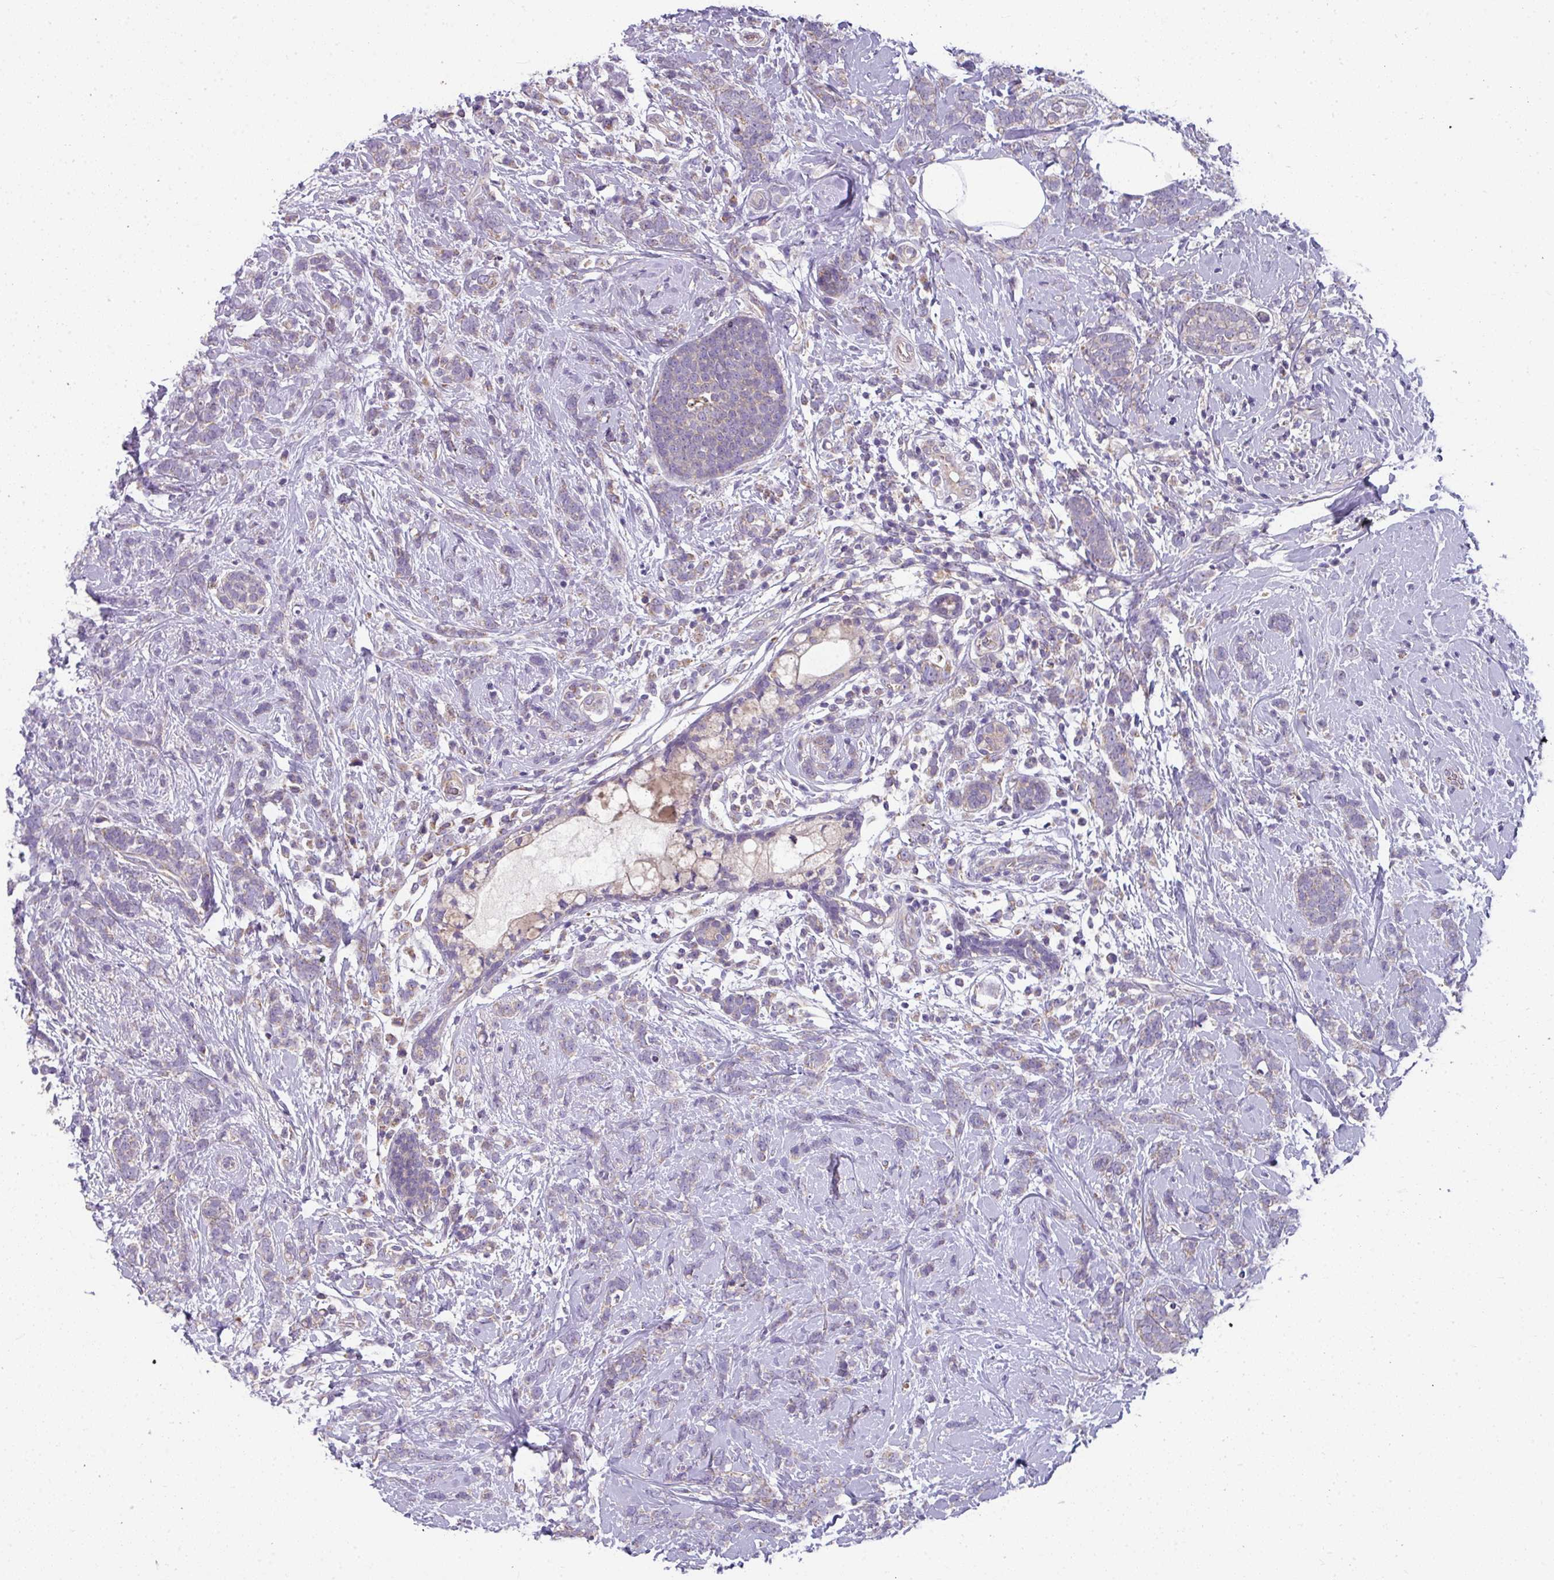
{"staining": {"intensity": "negative", "quantity": "none", "location": "none"}, "tissue": "breast cancer", "cell_type": "Tumor cells", "image_type": "cancer", "snomed": [{"axis": "morphology", "description": "Lobular carcinoma"}, {"axis": "topography", "description": "Breast"}], "caption": "This is a photomicrograph of IHC staining of breast lobular carcinoma, which shows no staining in tumor cells. (DAB (3,3'-diaminobenzidine) immunohistochemistry (IHC), high magnification).", "gene": "PALS2", "patient": {"sex": "female", "age": 58}}